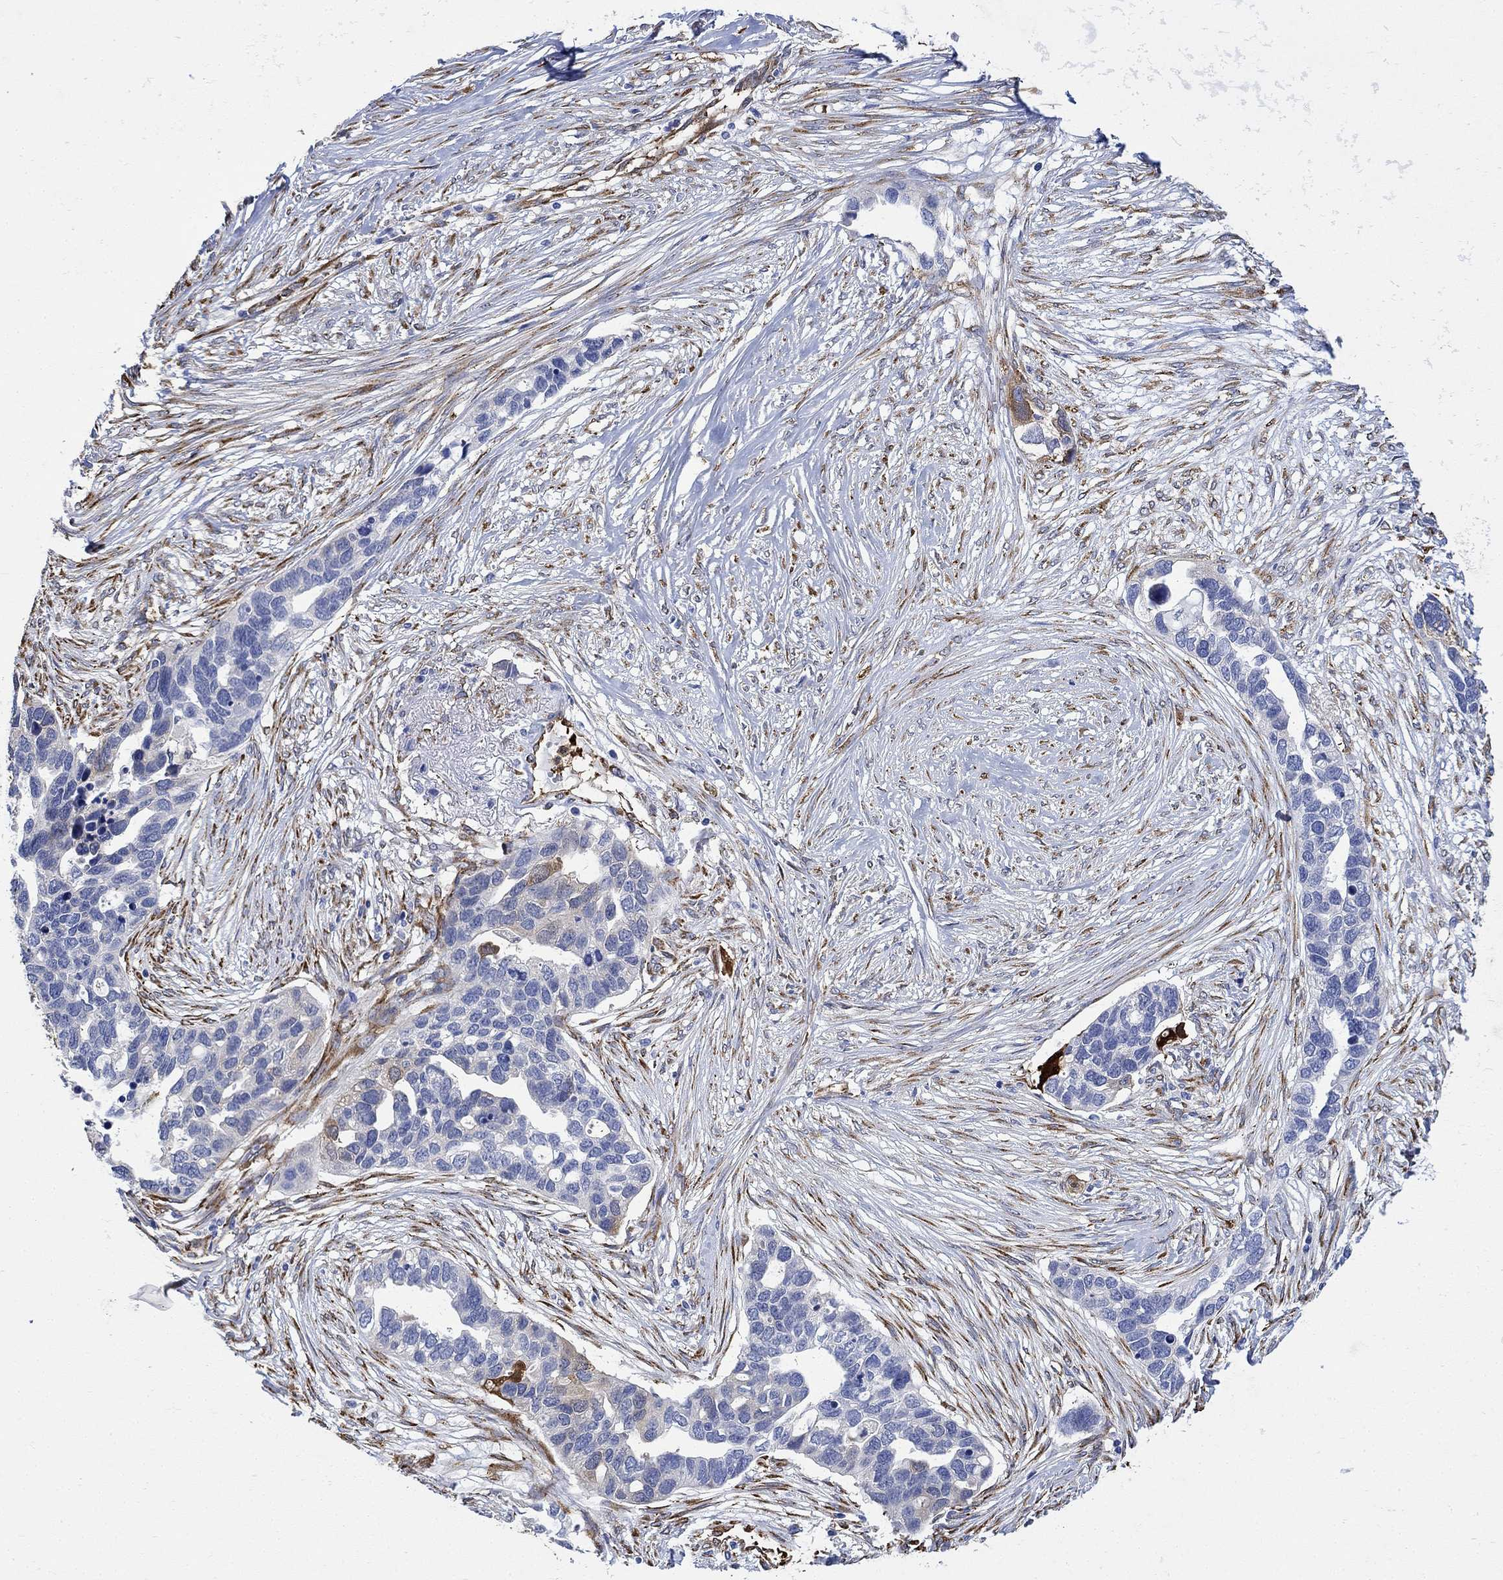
{"staining": {"intensity": "strong", "quantity": "<25%", "location": "cytoplasmic/membranous"}, "tissue": "ovarian cancer", "cell_type": "Tumor cells", "image_type": "cancer", "snomed": [{"axis": "morphology", "description": "Cystadenocarcinoma, serous, NOS"}, {"axis": "topography", "description": "Ovary"}], "caption": "Approximately <25% of tumor cells in serous cystadenocarcinoma (ovarian) show strong cytoplasmic/membranous protein expression as visualized by brown immunohistochemical staining.", "gene": "TGM2", "patient": {"sex": "female", "age": 54}}